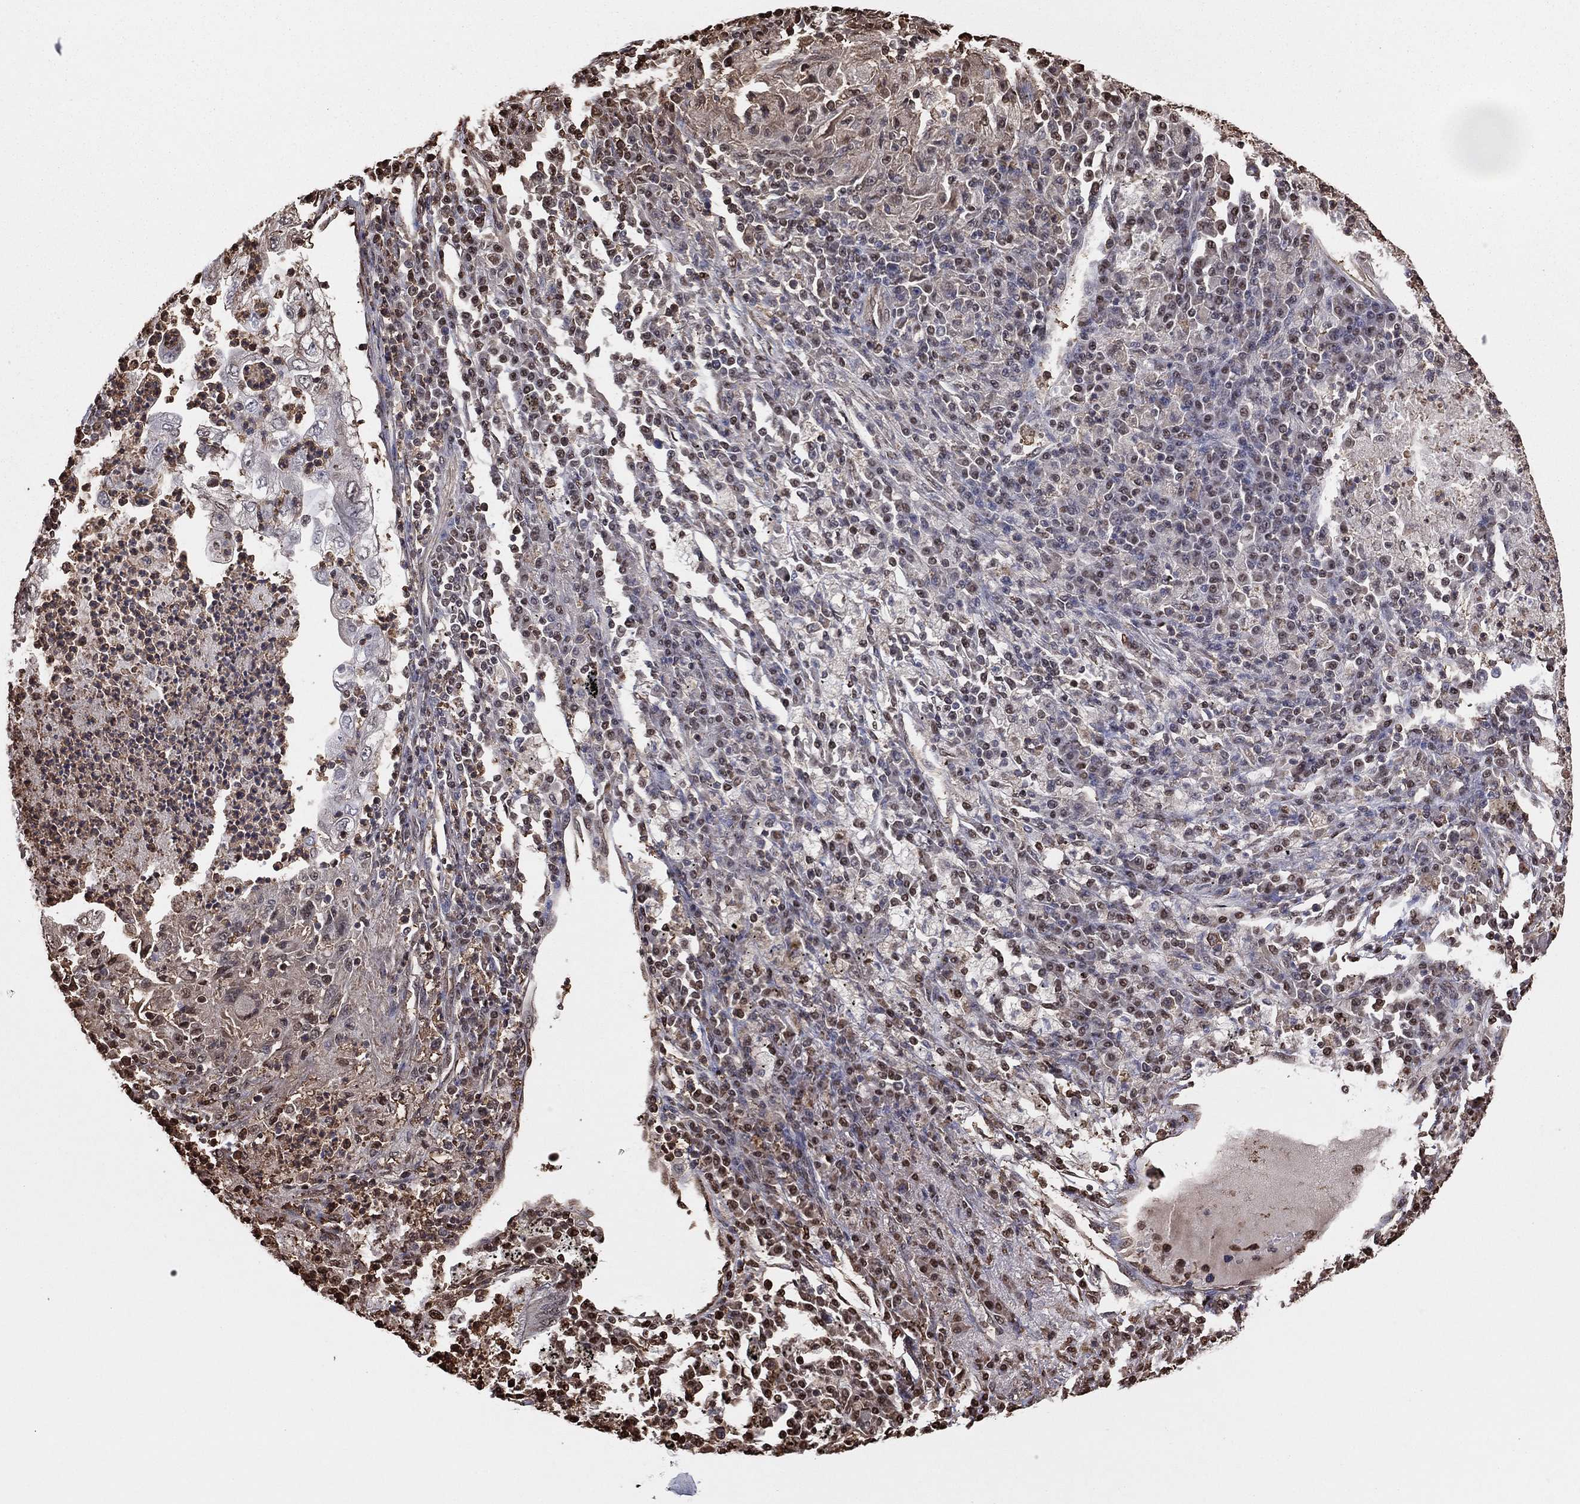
{"staining": {"intensity": "moderate", "quantity": "25%-75%", "location": "nuclear"}, "tissue": "lung cancer", "cell_type": "Tumor cells", "image_type": "cancer", "snomed": [{"axis": "morphology", "description": "Adenocarcinoma, NOS"}, {"axis": "topography", "description": "Lung"}], "caption": "A high-resolution photomicrograph shows immunohistochemistry (IHC) staining of lung cancer, which reveals moderate nuclear expression in about 25%-75% of tumor cells. (DAB (3,3'-diaminobenzidine) IHC, brown staining for protein, blue staining for nuclei).", "gene": "GAPDH", "patient": {"sex": "female", "age": 73}}